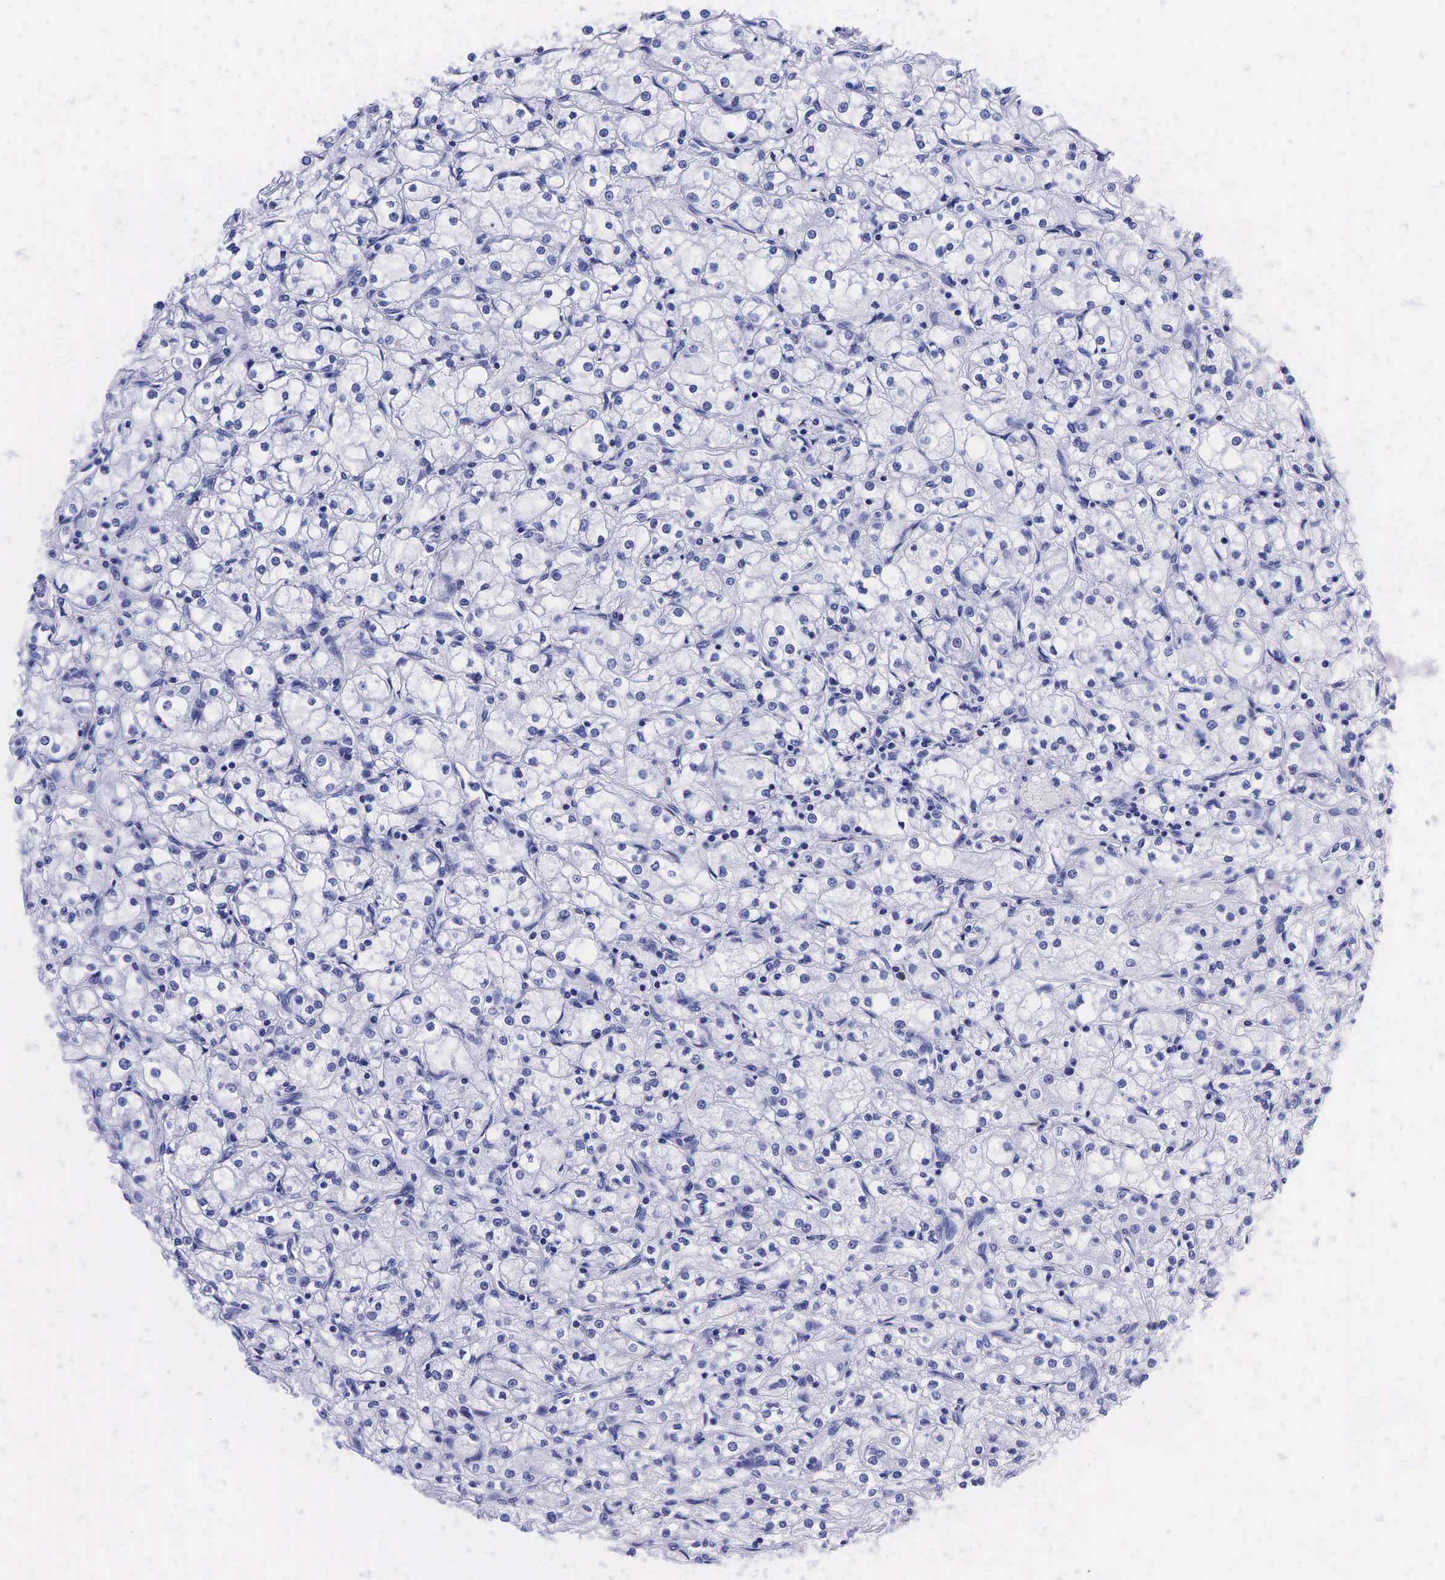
{"staining": {"intensity": "negative", "quantity": "none", "location": "none"}, "tissue": "renal cancer", "cell_type": "Tumor cells", "image_type": "cancer", "snomed": [{"axis": "morphology", "description": "Adenocarcinoma, NOS"}, {"axis": "topography", "description": "Kidney"}], "caption": "DAB immunohistochemical staining of human renal cancer (adenocarcinoma) displays no significant expression in tumor cells.", "gene": "KLK3", "patient": {"sex": "male", "age": 61}}